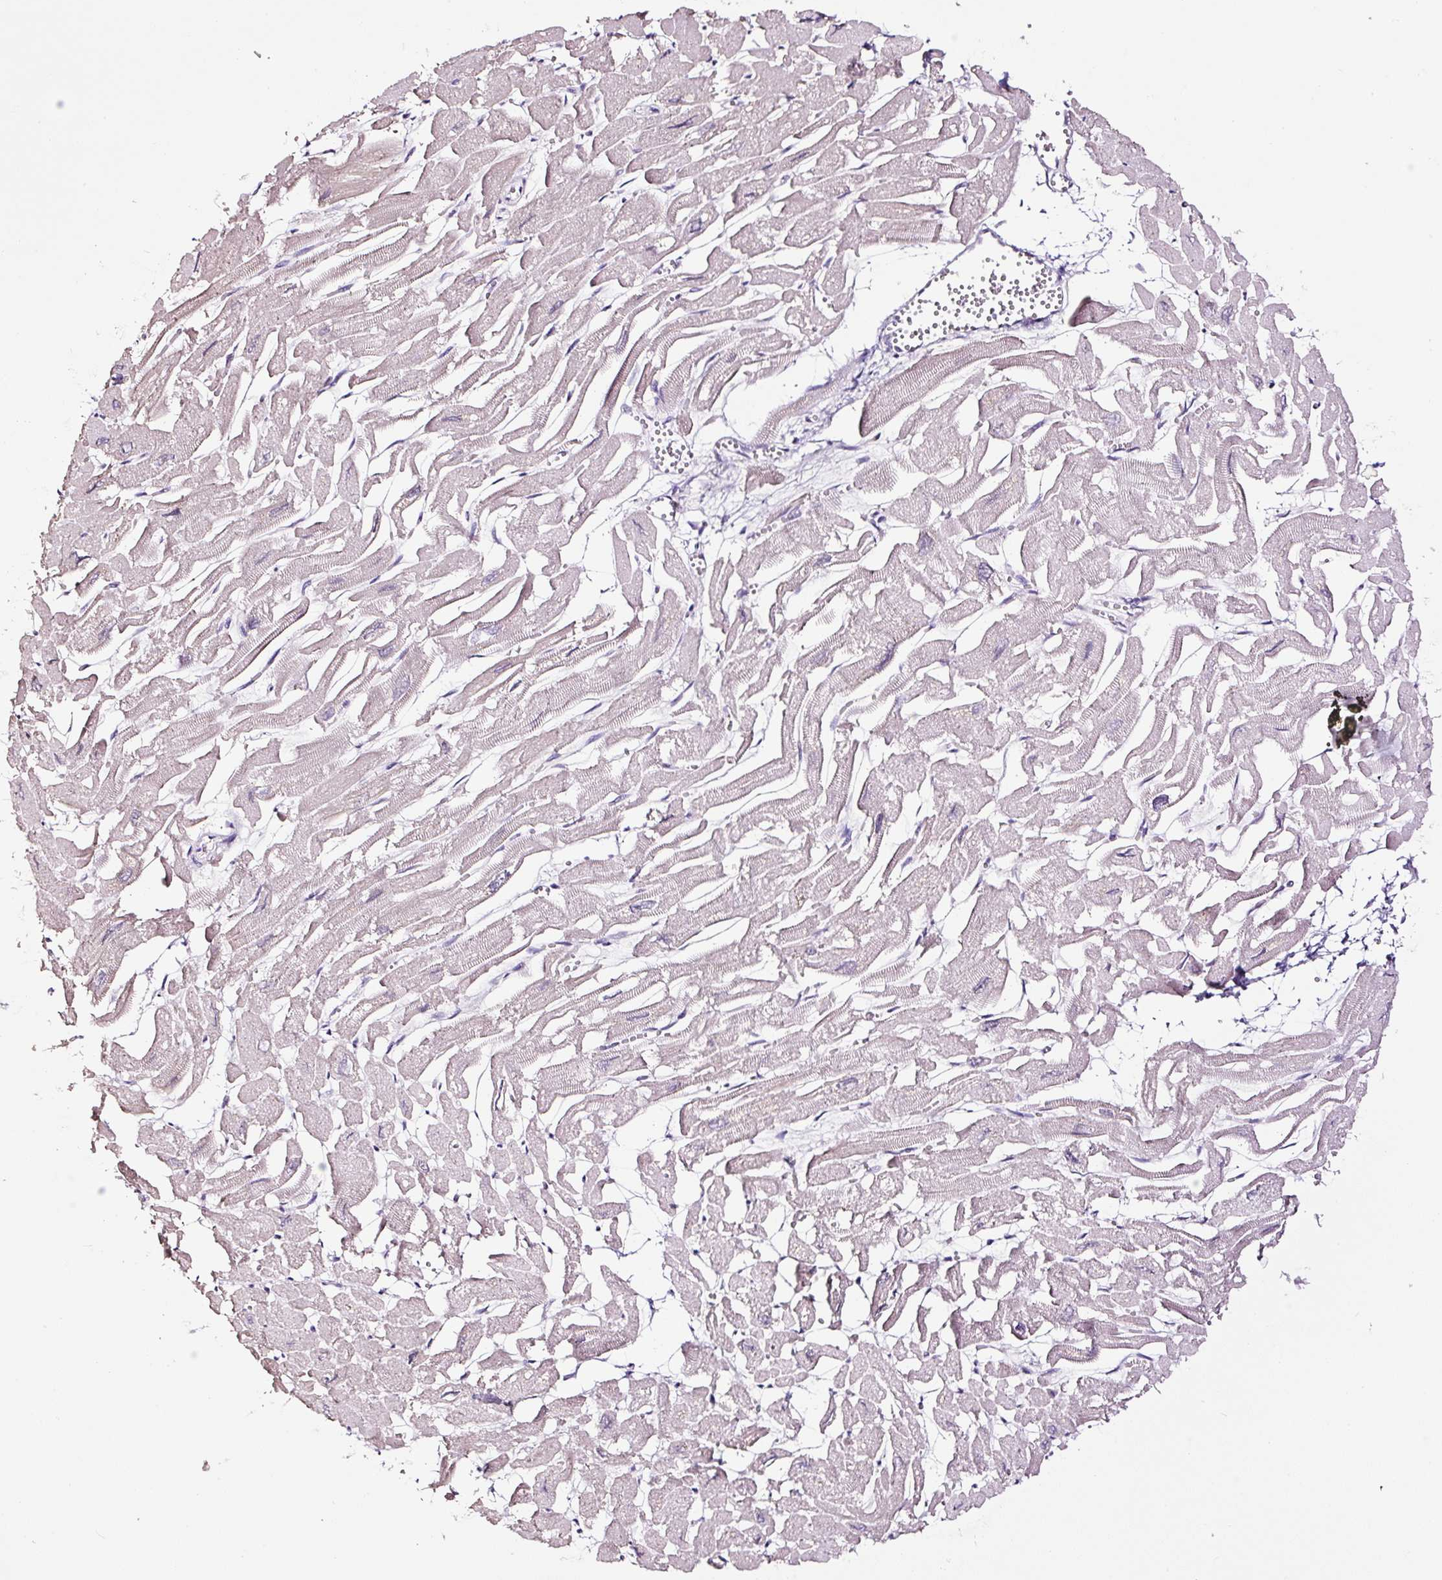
{"staining": {"intensity": "weak", "quantity": "25%-75%", "location": "cytoplasmic/membranous"}, "tissue": "heart muscle", "cell_type": "Cardiomyocytes", "image_type": "normal", "snomed": [{"axis": "morphology", "description": "Normal tissue, NOS"}, {"axis": "topography", "description": "Heart"}], "caption": "Immunohistochemistry (IHC) histopathology image of unremarkable heart muscle: human heart muscle stained using immunohistochemistry (IHC) displays low levels of weak protein expression localized specifically in the cytoplasmic/membranous of cardiomyocytes, appearing as a cytoplasmic/membranous brown color.", "gene": "NPHS2", "patient": {"sex": "male", "age": 54}}